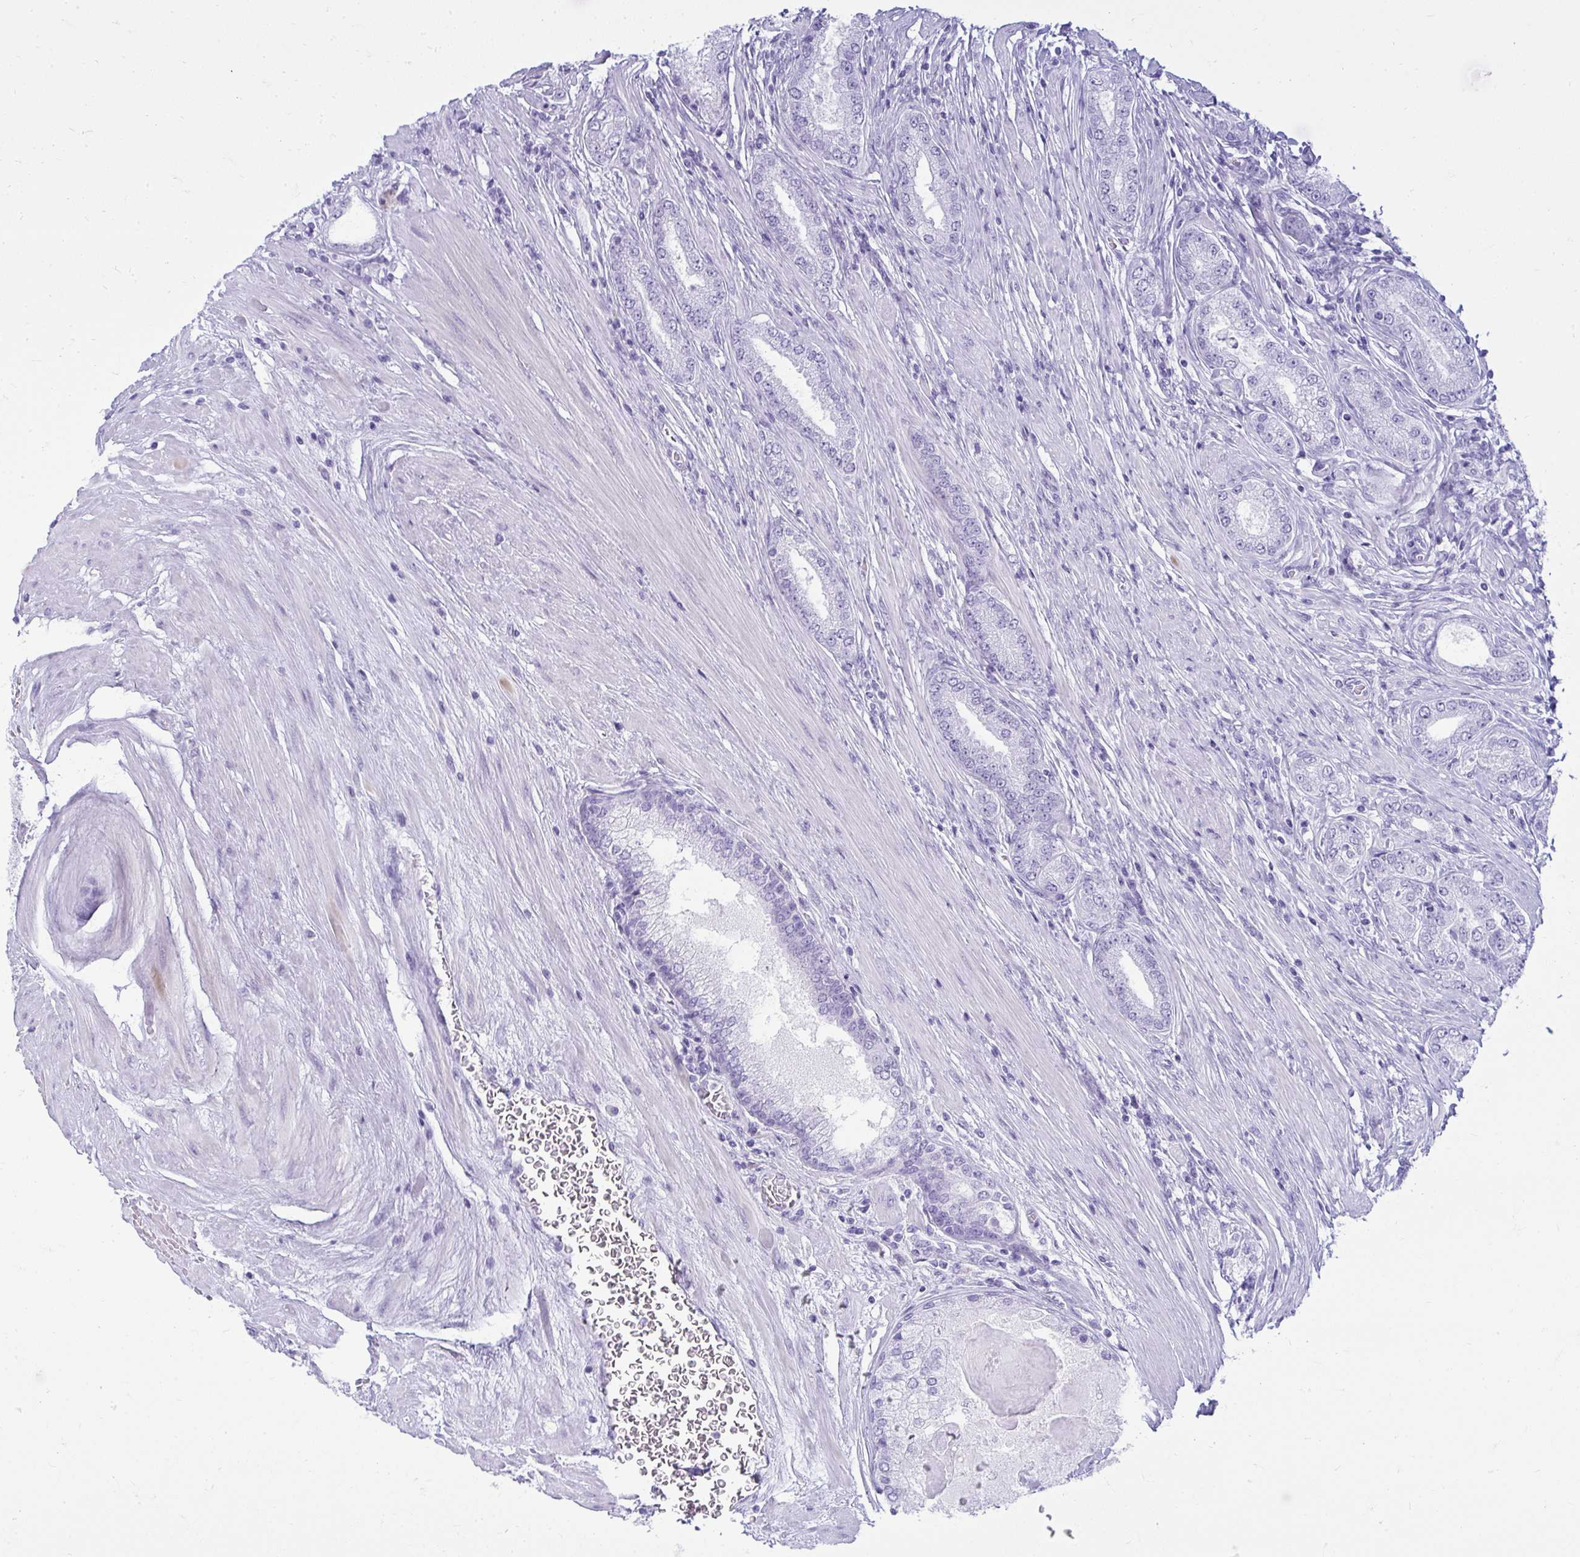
{"staining": {"intensity": "negative", "quantity": "none", "location": "none"}, "tissue": "prostate cancer", "cell_type": "Tumor cells", "image_type": "cancer", "snomed": [{"axis": "morphology", "description": "Adenocarcinoma, High grade"}, {"axis": "topography", "description": "Prostate"}], "caption": "Protein analysis of high-grade adenocarcinoma (prostate) displays no significant positivity in tumor cells.", "gene": "CLGN", "patient": {"sex": "male", "age": 67}}